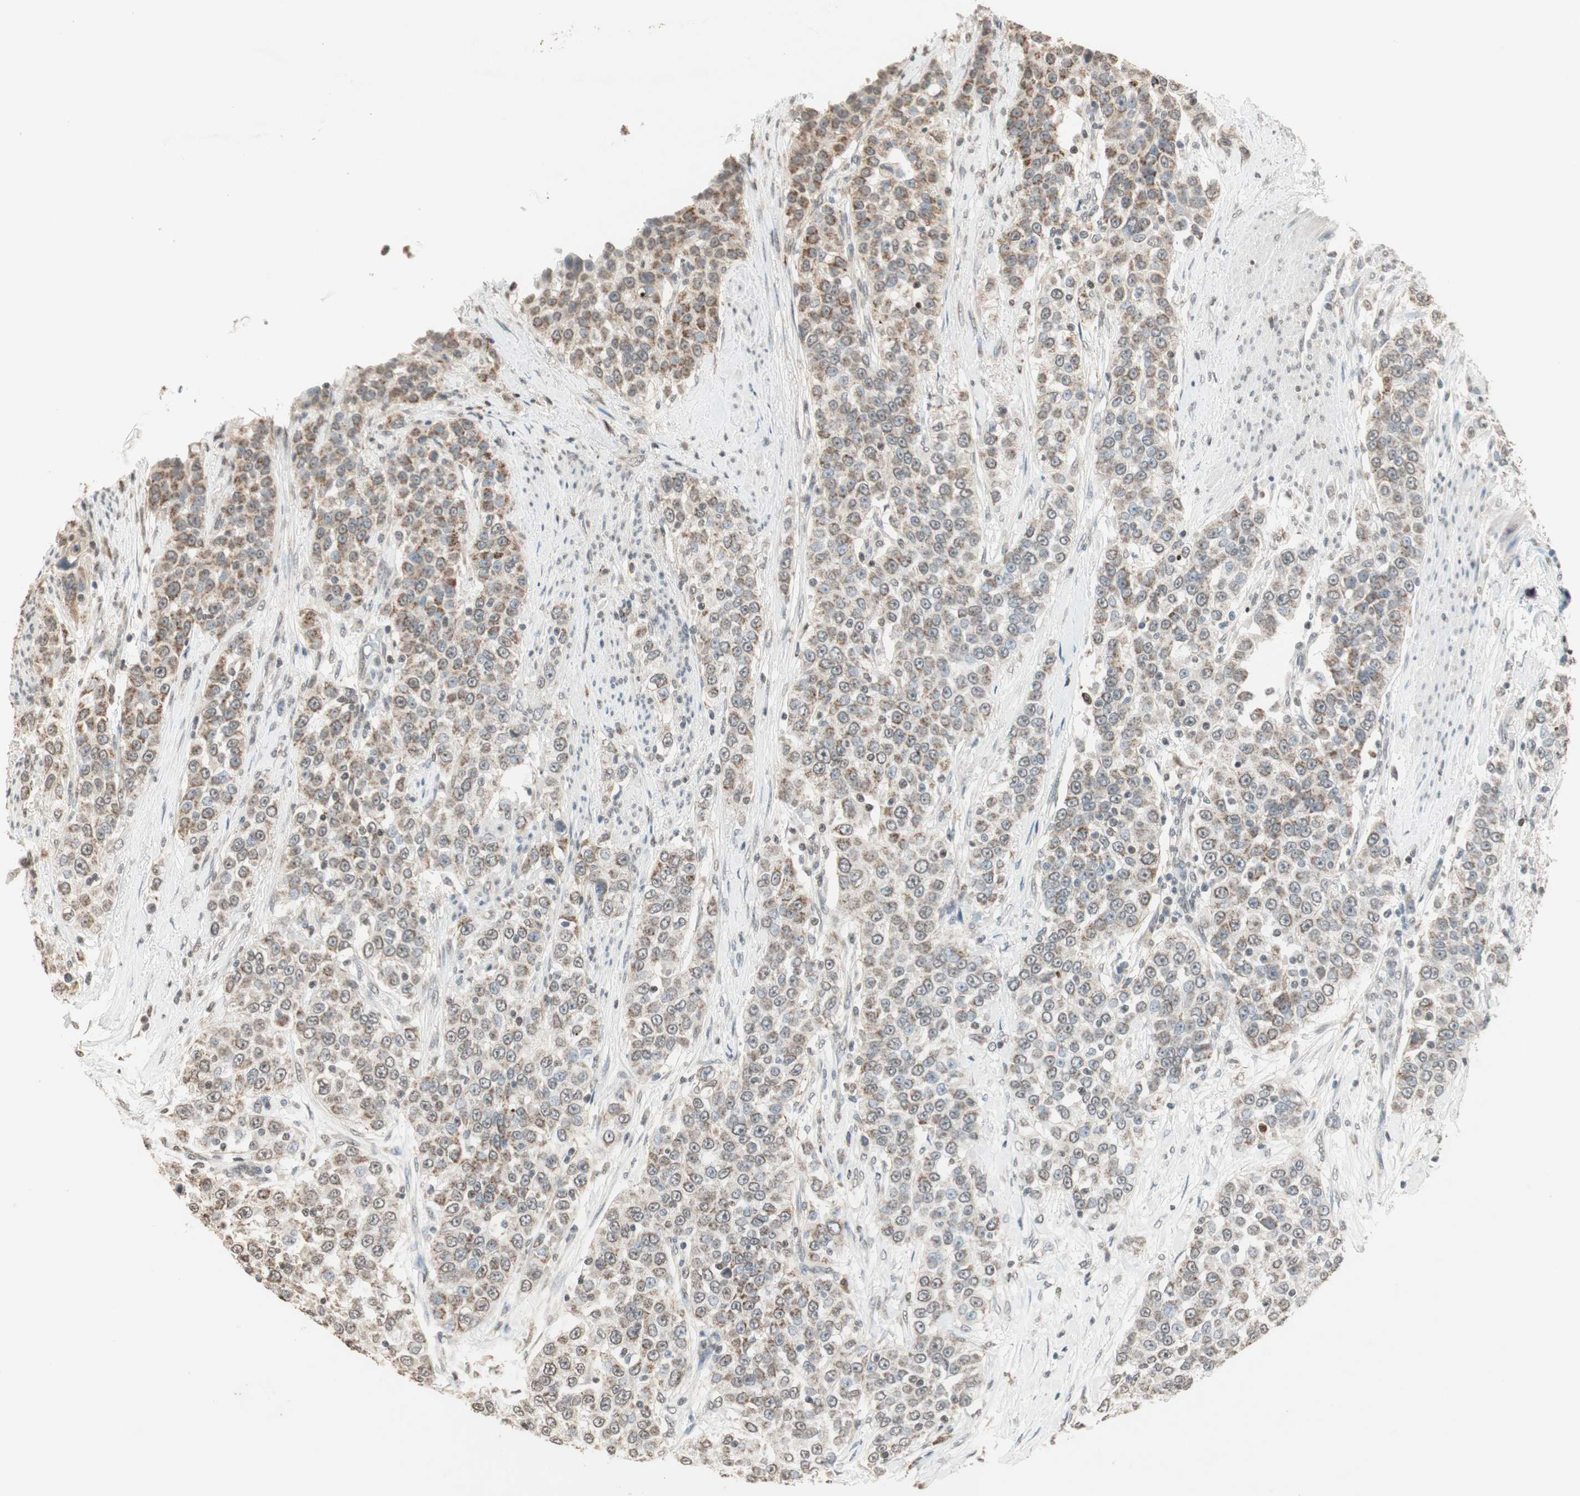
{"staining": {"intensity": "moderate", "quantity": "<25%", "location": "cytoplasmic/membranous"}, "tissue": "urothelial cancer", "cell_type": "Tumor cells", "image_type": "cancer", "snomed": [{"axis": "morphology", "description": "Urothelial carcinoma, High grade"}, {"axis": "topography", "description": "Urinary bladder"}], "caption": "Protein expression analysis of human high-grade urothelial carcinoma reveals moderate cytoplasmic/membranous expression in about <25% of tumor cells.", "gene": "PRELID1", "patient": {"sex": "female", "age": 80}}